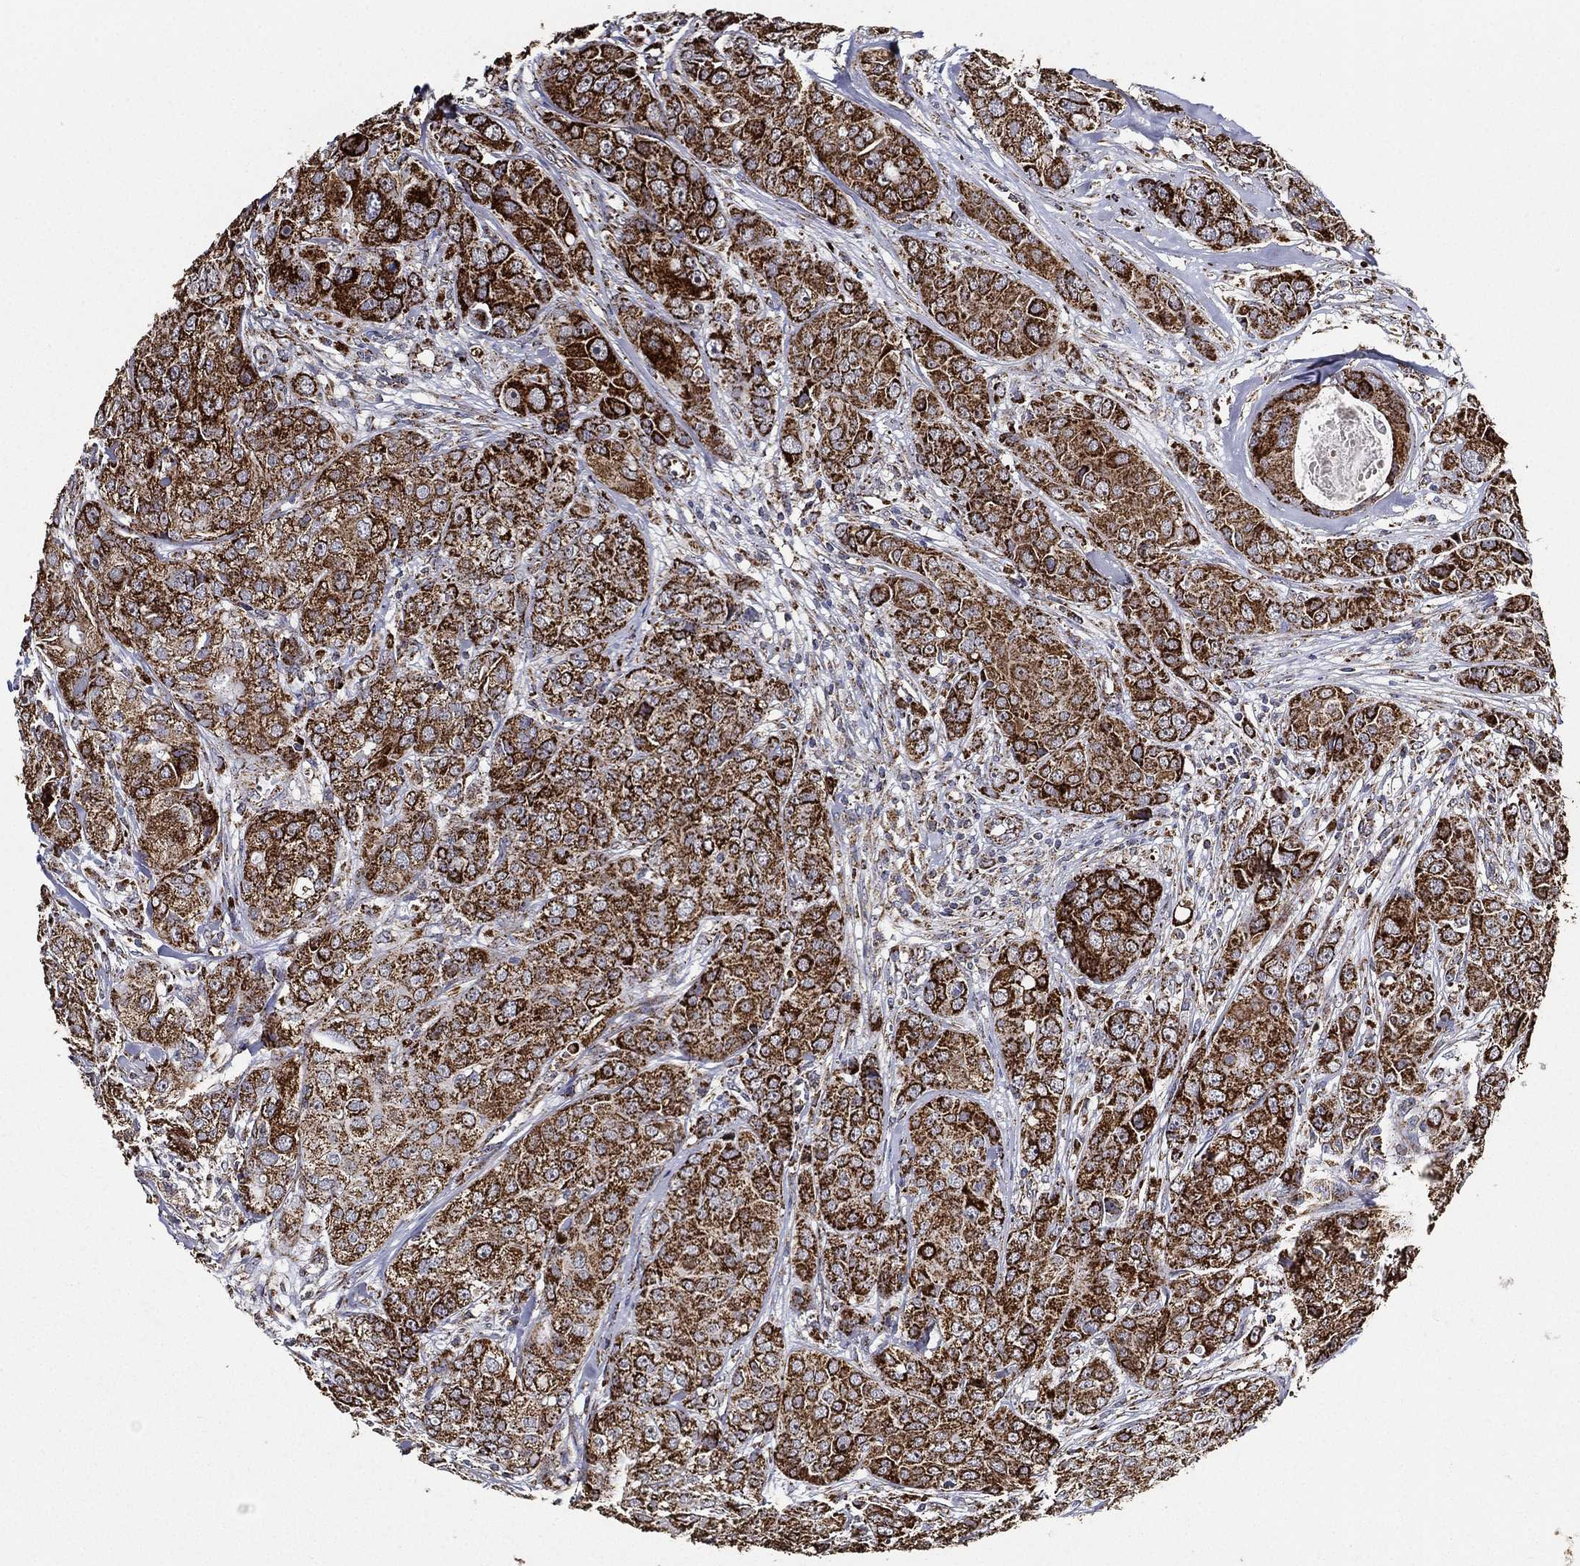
{"staining": {"intensity": "strong", "quantity": ">75%", "location": "cytoplasmic/membranous"}, "tissue": "breast cancer", "cell_type": "Tumor cells", "image_type": "cancer", "snomed": [{"axis": "morphology", "description": "Duct carcinoma"}, {"axis": "topography", "description": "Breast"}], "caption": "This histopathology image demonstrates immunohistochemistry staining of human intraductal carcinoma (breast), with high strong cytoplasmic/membranous expression in about >75% of tumor cells.", "gene": "NDUFAB1", "patient": {"sex": "female", "age": 43}}